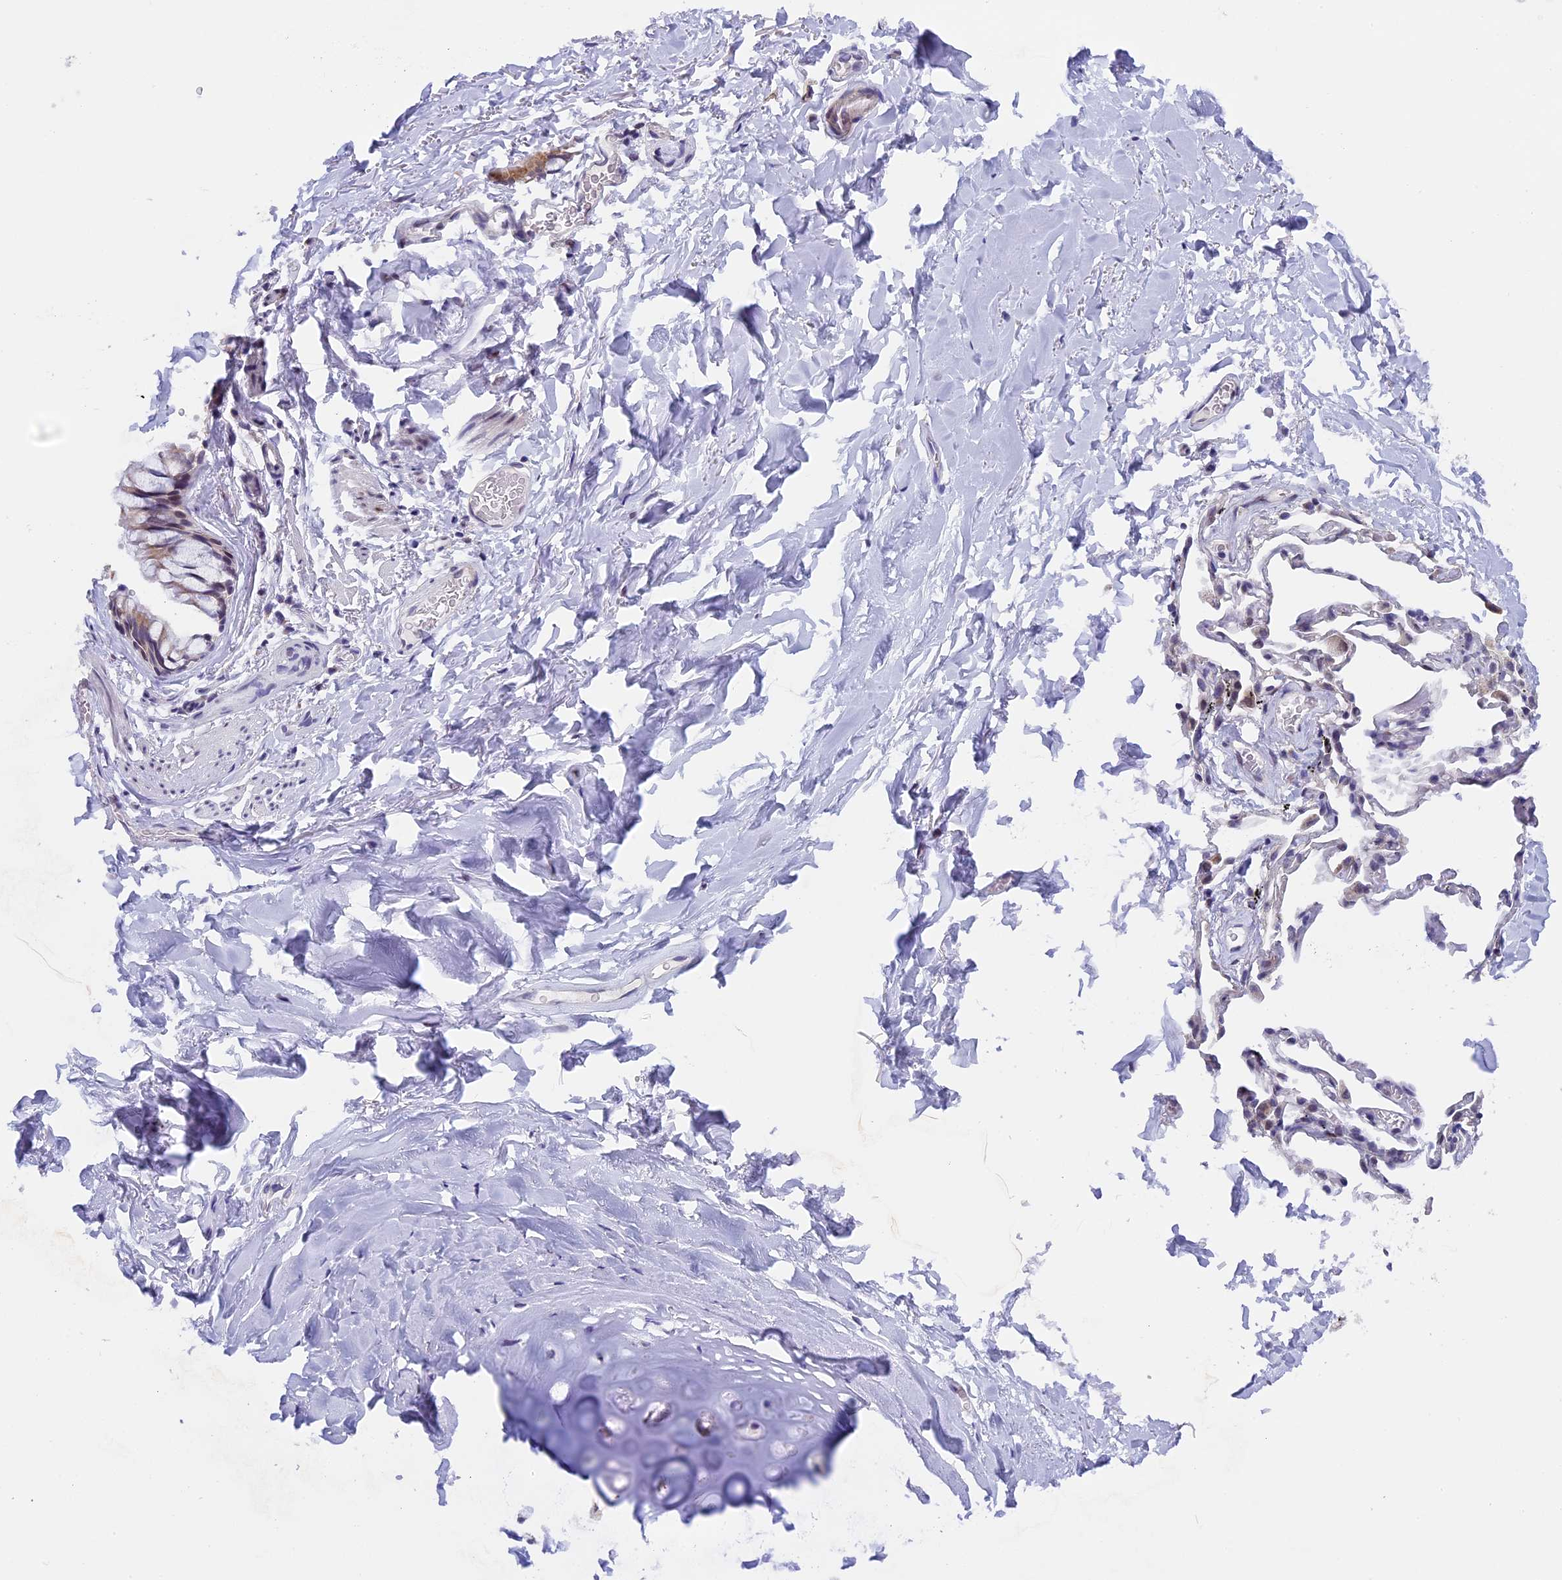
{"staining": {"intensity": "moderate", "quantity": "<25%", "location": "cytoplasmic/membranous"}, "tissue": "adipose tissue", "cell_type": "Adipocytes", "image_type": "normal", "snomed": [{"axis": "morphology", "description": "Normal tissue, NOS"}, {"axis": "topography", "description": "Lymph node"}, {"axis": "topography", "description": "Bronchus"}], "caption": "Protein expression analysis of benign human adipose tissue reveals moderate cytoplasmic/membranous positivity in approximately <25% of adipocytes. (Brightfield microscopy of DAB IHC at high magnification).", "gene": "ZNF317", "patient": {"sex": "male", "age": 63}}